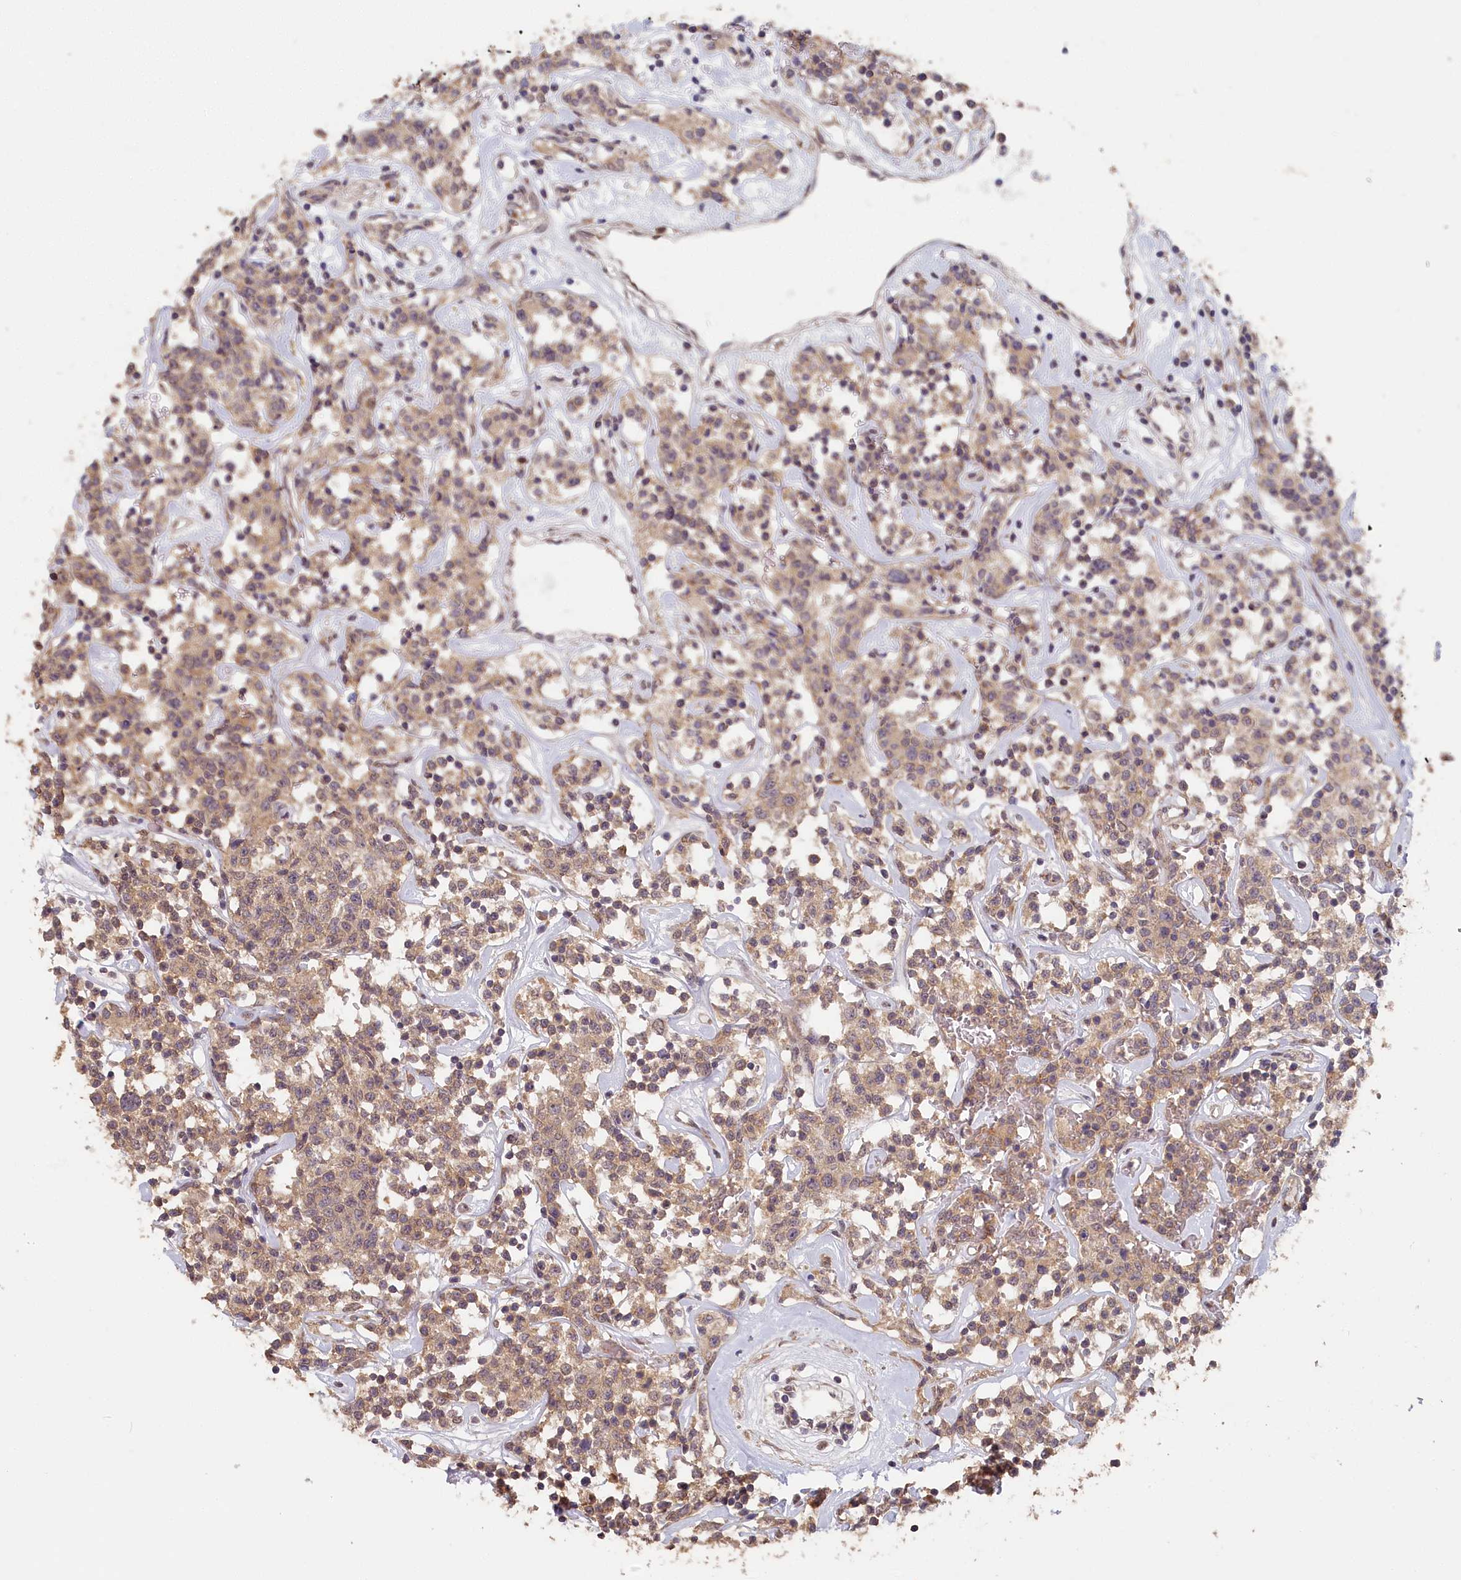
{"staining": {"intensity": "weak", "quantity": ">75%", "location": "cytoplasmic/membranous"}, "tissue": "lymphoma", "cell_type": "Tumor cells", "image_type": "cancer", "snomed": [{"axis": "morphology", "description": "Malignant lymphoma, non-Hodgkin's type, Low grade"}, {"axis": "topography", "description": "Small intestine"}], "caption": "An immunohistochemistry image of neoplastic tissue is shown. Protein staining in brown highlights weak cytoplasmic/membranous positivity in lymphoma within tumor cells.", "gene": "STX16", "patient": {"sex": "female", "age": 59}}